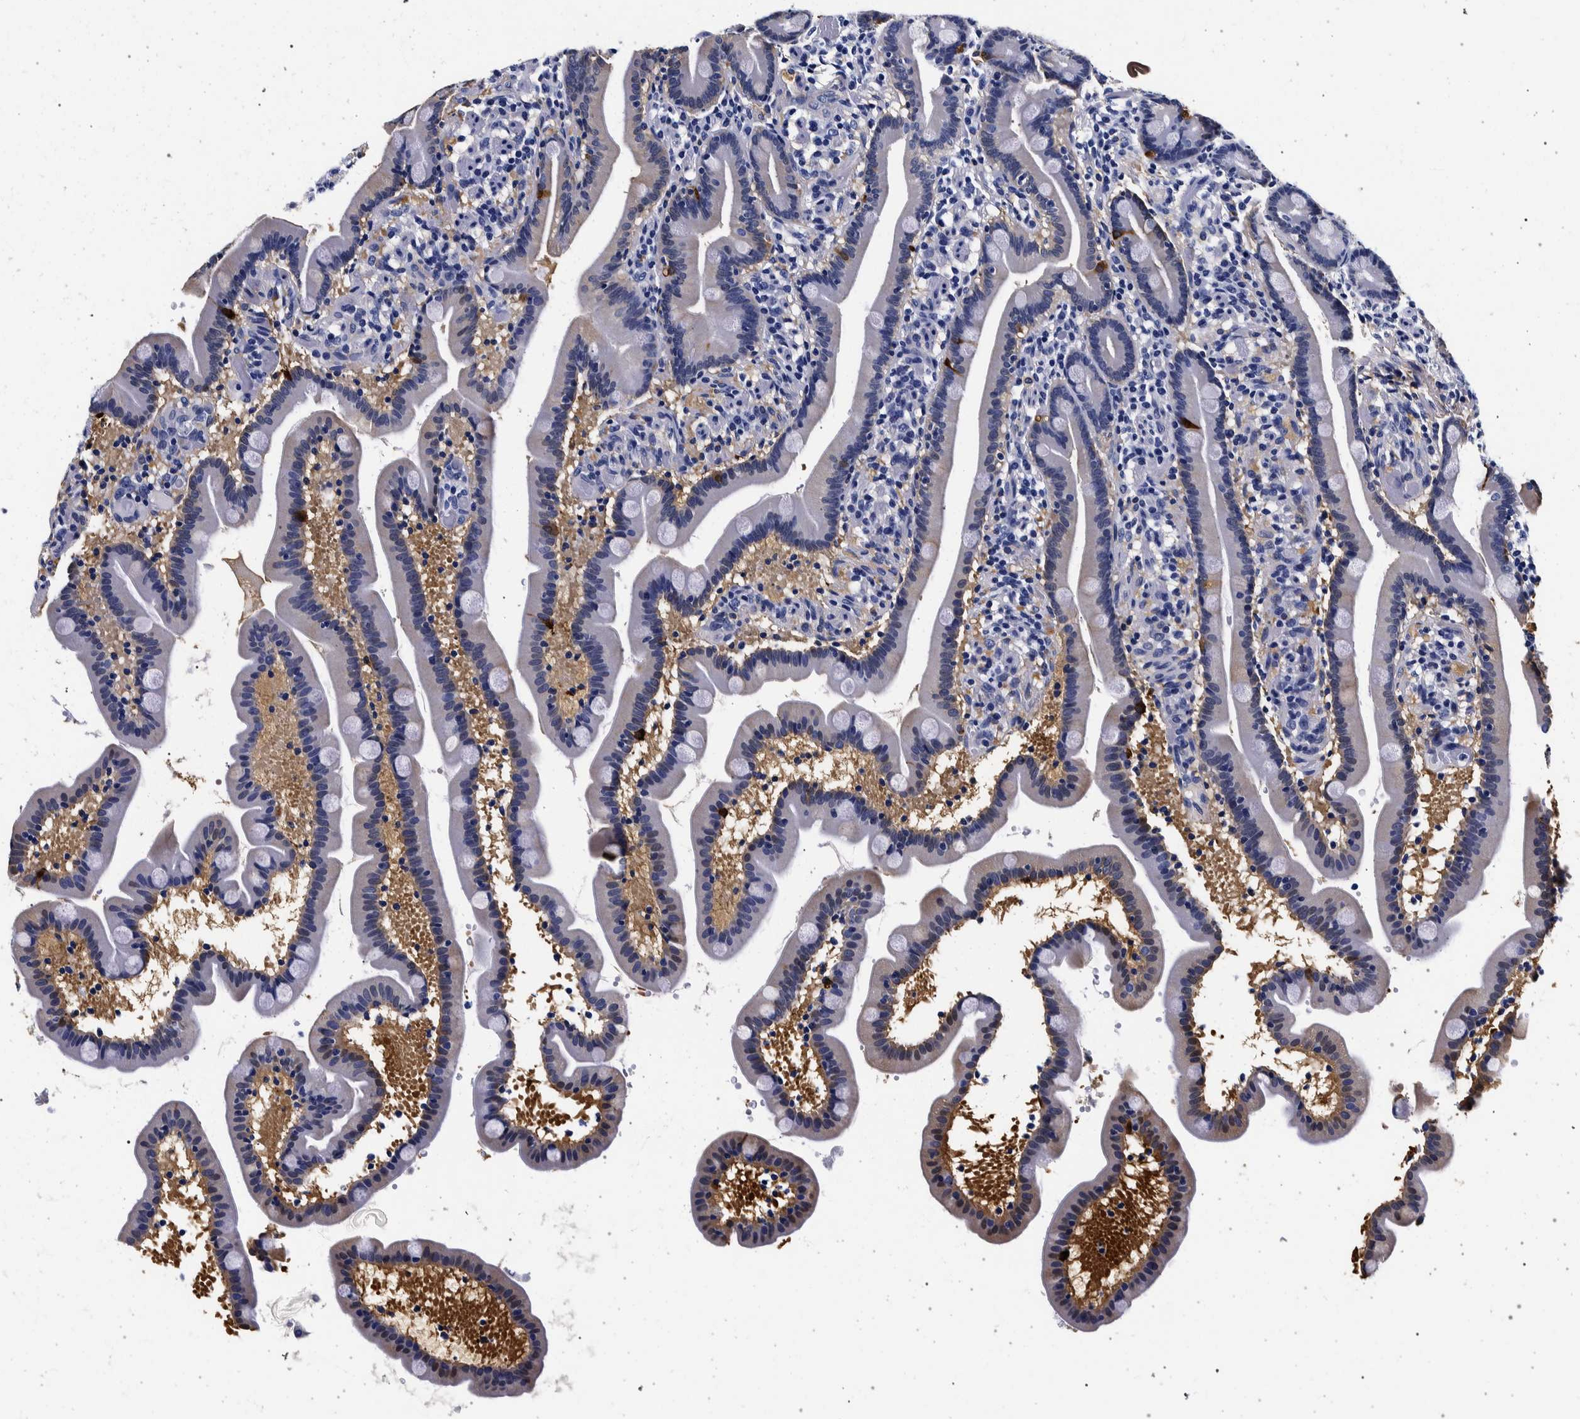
{"staining": {"intensity": "moderate", "quantity": "<25%", "location": "cytoplasmic/membranous"}, "tissue": "duodenum", "cell_type": "Glandular cells", "image_type": "normal", "snomed": [{"axis": "morphology", "description": "Normal tissue, NOS"}, {"axis": "topography", "description": "Duodenum"}], "caption": "Immunohistochemical staining of unremarkable human duodenum displays <25% levels of moderate cytoplasmic/membranous protein positivity in about <25% of glandular cells.", "gene": "NIBAN2", "patient": {"sex": "male", "age": 54}}